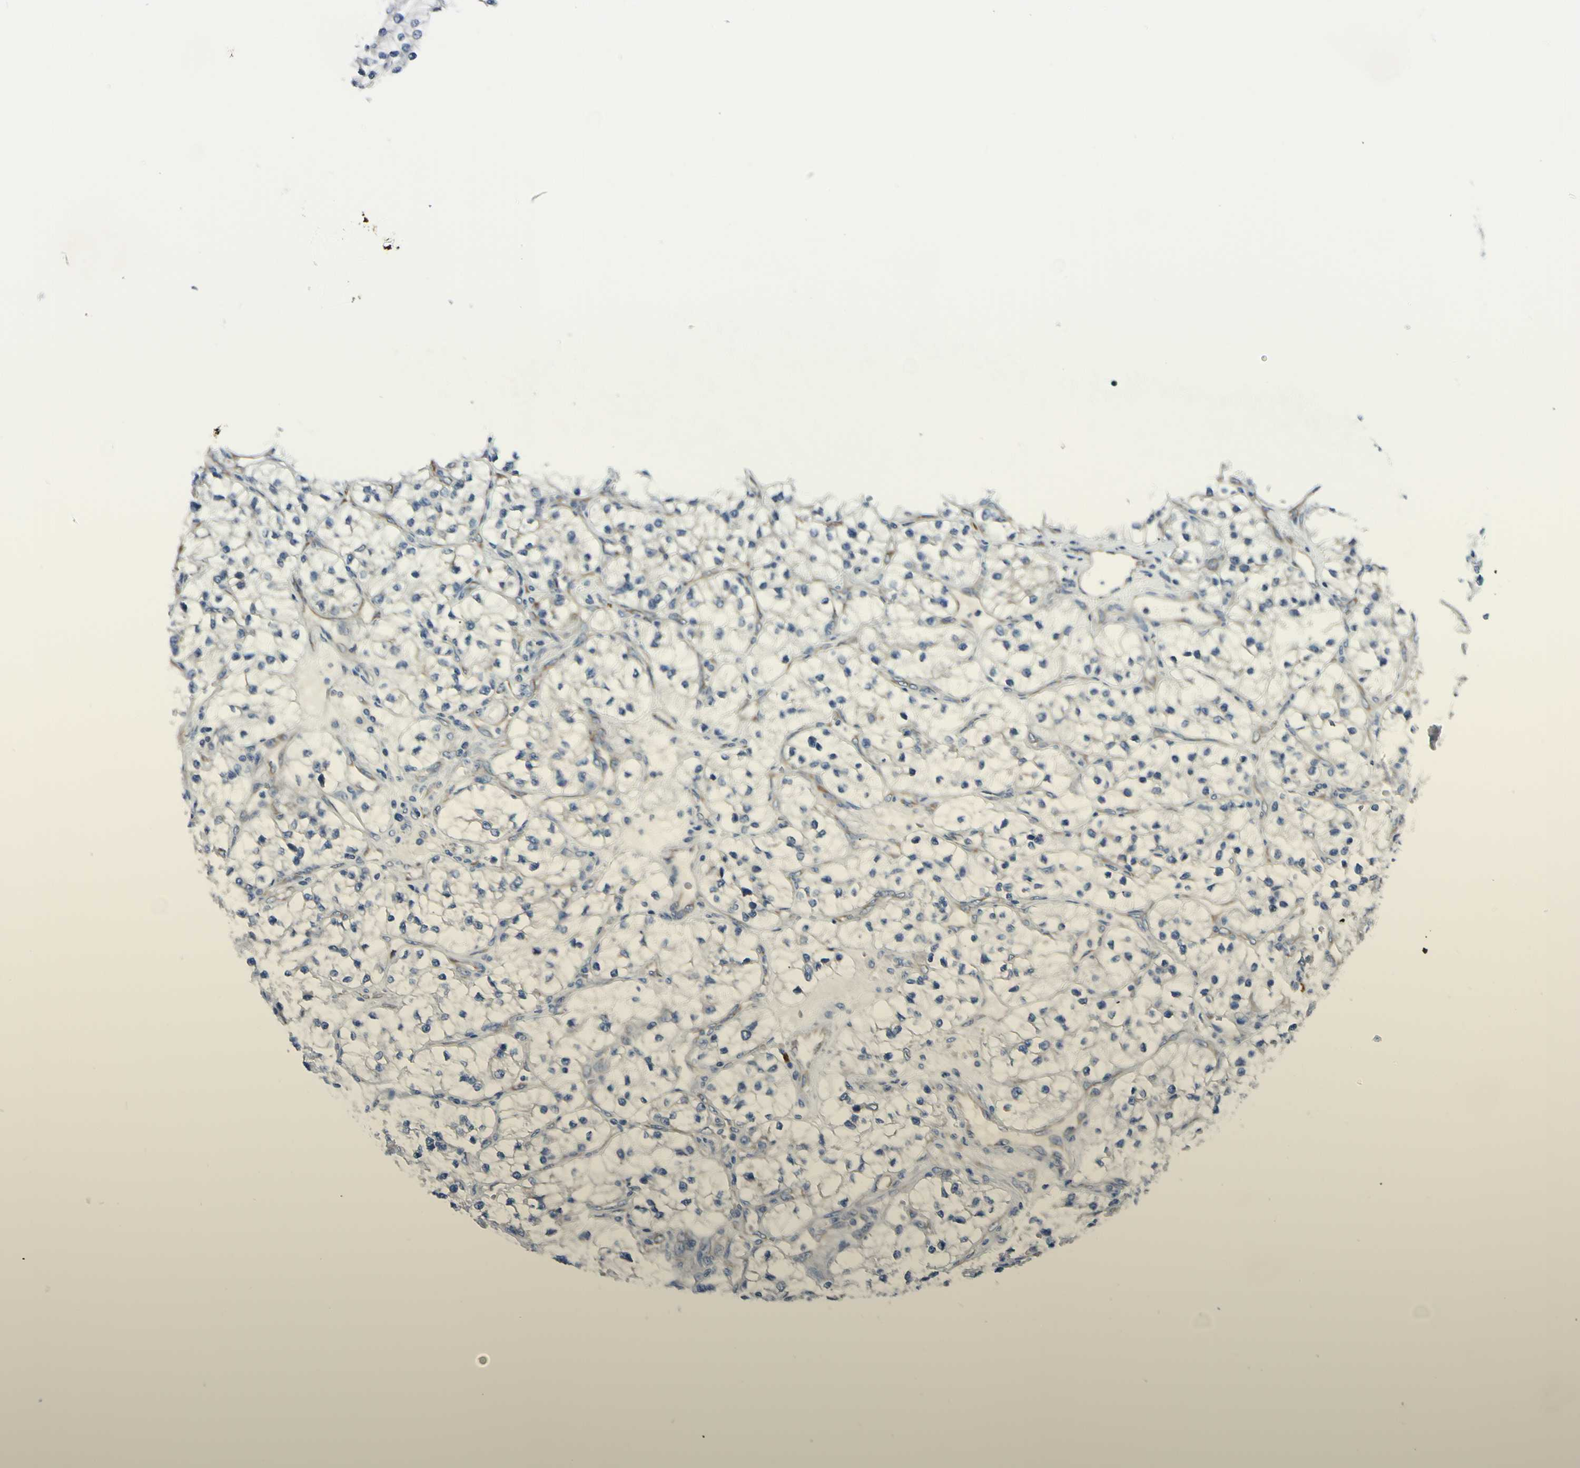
{"staining": {"intensity": "negative", "quantity": "none", "location": "none"}, "tissue": "renal cancer", "cell_type": "Tumor cells", "image_type": "cancer", "snomed": [{"axis": "morphology", "description": "Adenocarcinoma, NOS"}, {"axis": "topography", "description": "Kidney"}], "caption": "Tumor cells are negative for protein expression in human renal cancer (adenocarcinoma).", "gene": "SELENOS", "patient": {"sex": "female", "age": 57}}